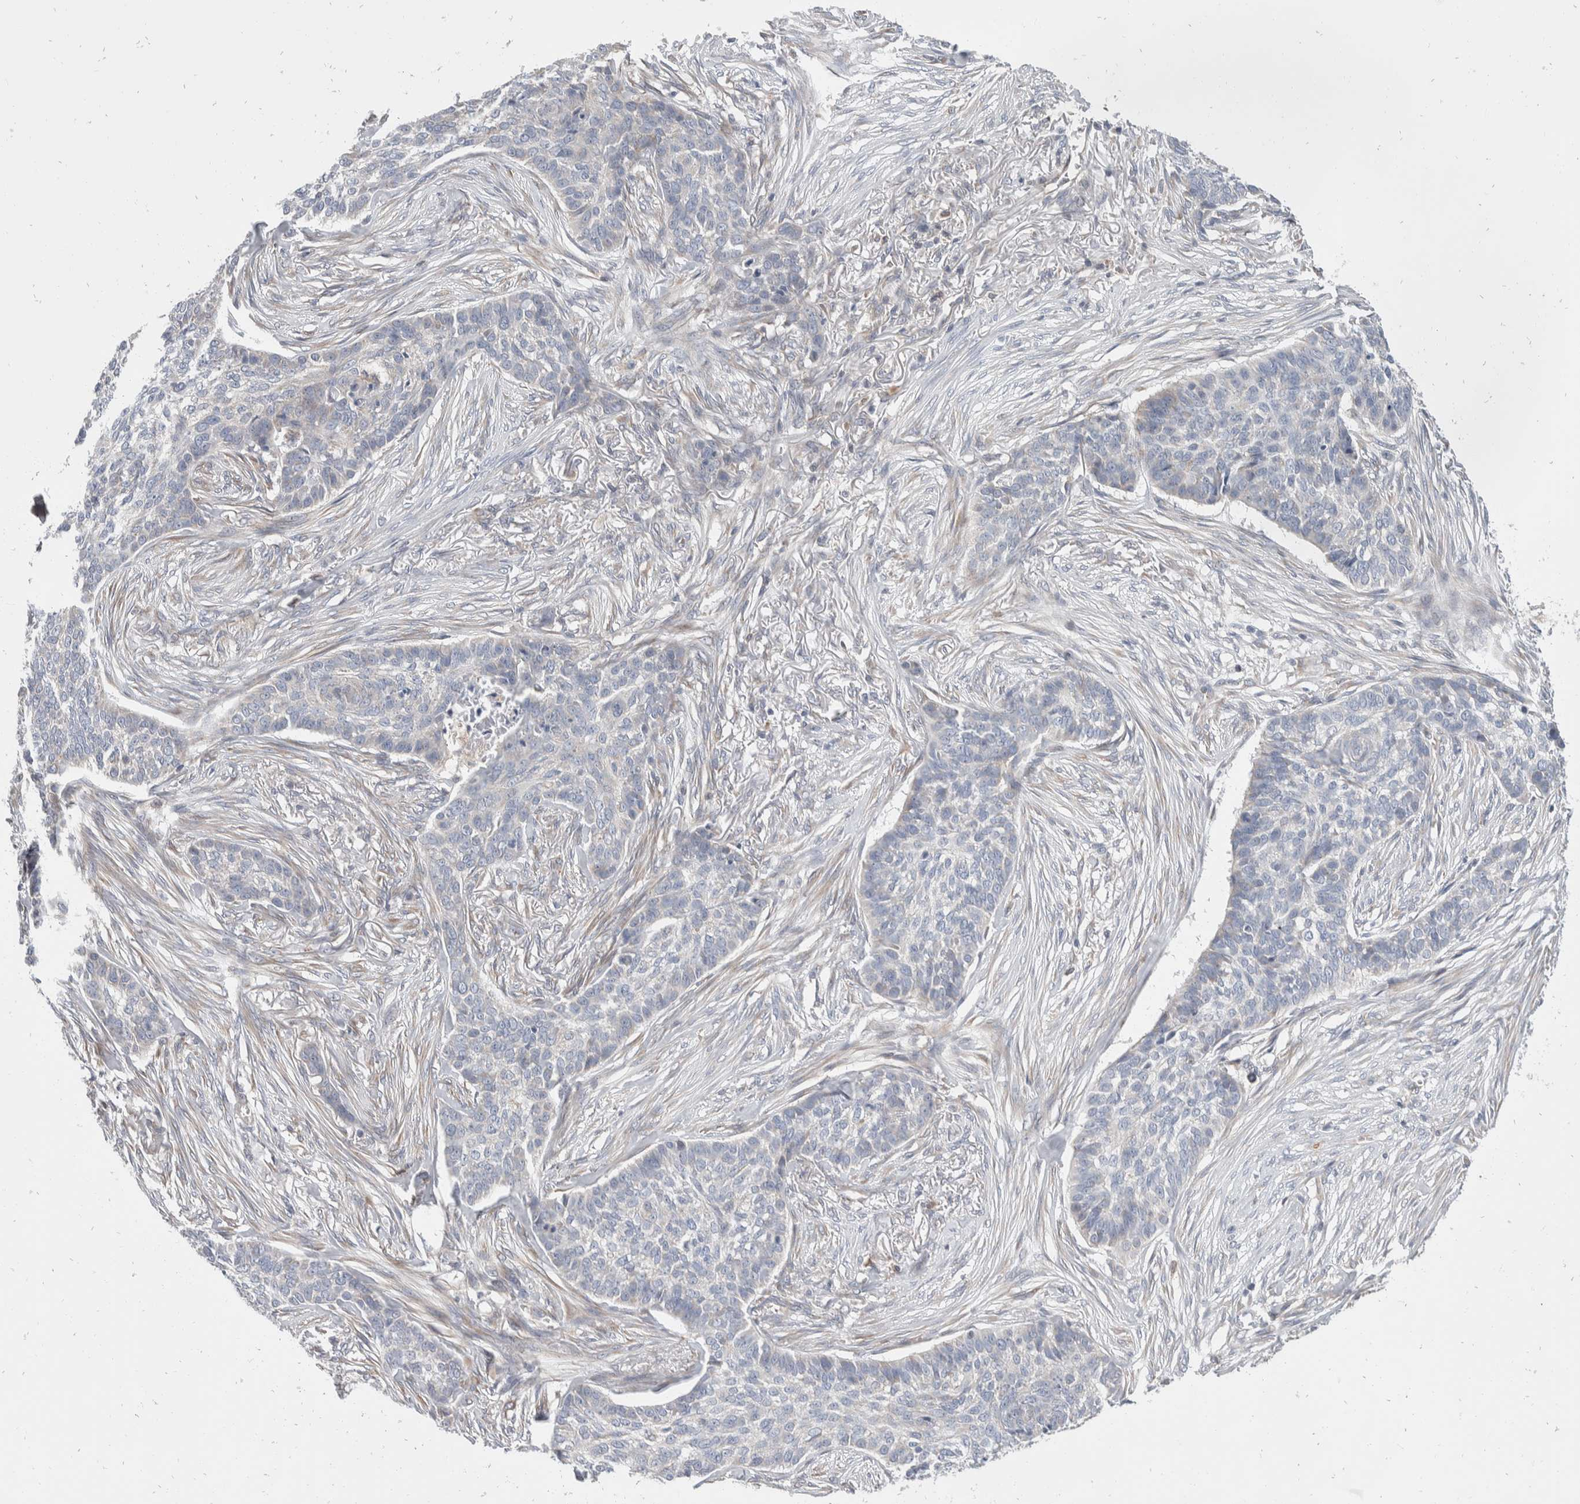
{"staining": {"intensity": "negative", "quantity": "none", "location": "none"}, "tissue": "skin cancer", "cell_type": "Tumor cells", "image_type": "cancer", "snomed": [{"axis": "morphology", "description": "Basal cell carcinoma"}, {"axis": "topography", "description": "Skin"}], "caption": "The photomicrograph demonstrates no significant expression in tumor cells of basal cell carcinoma (skin).", "gene": "TMEM245", "patient": {"sex": "male", "age": 85}}